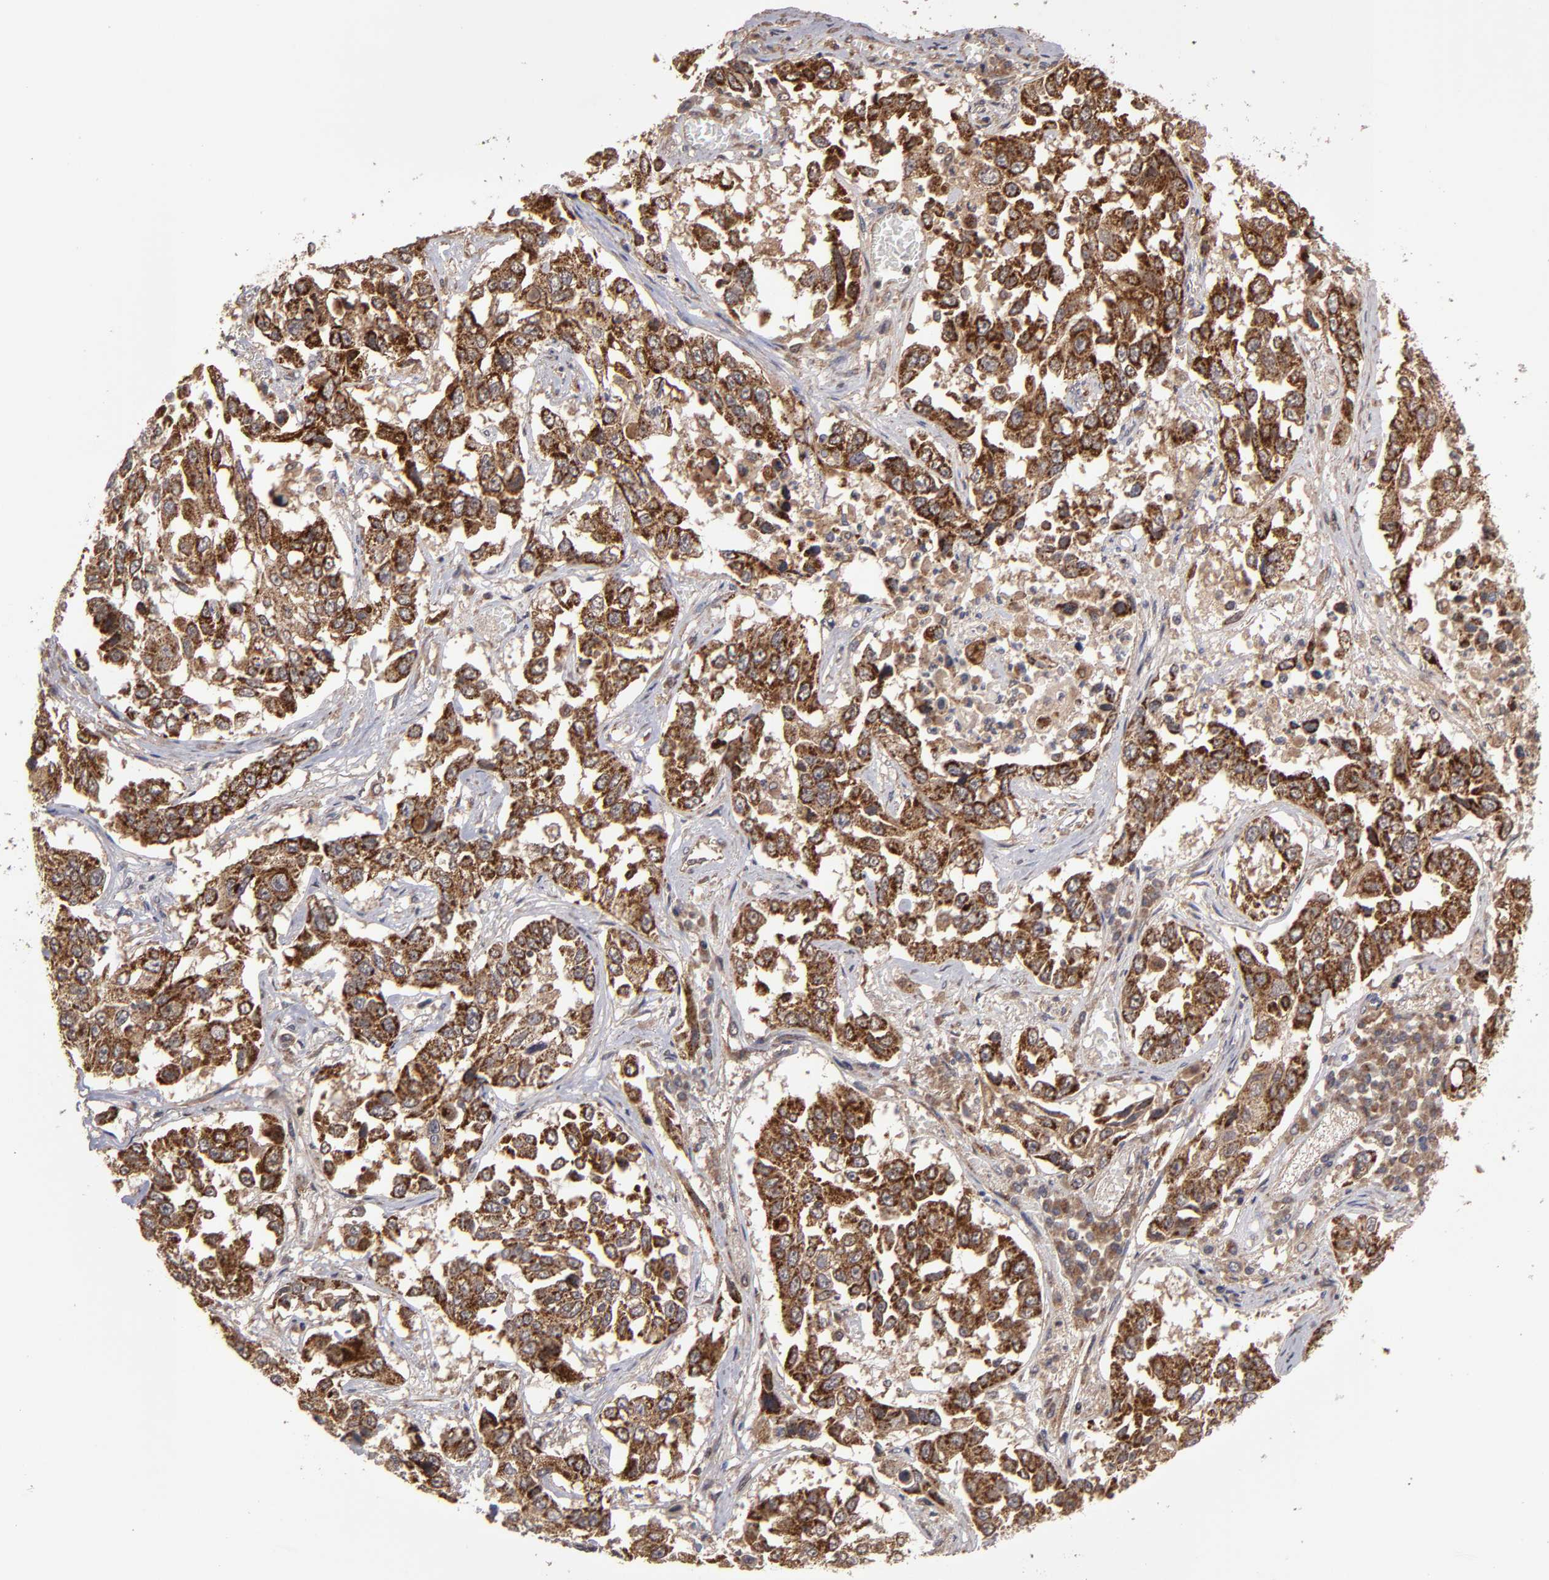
{"staining": {"intensity": "strong", "quantity": ">75%", "location": "cytoplasmic/membranous"}, "tissue": "lung cancer", "cell_type": "Tumor cells", "image_type": "cancer", "snomed": [{"axis": "morphology", "description": "Squamous cell carcinoma, NOS"}, {"axis": "topography", "description": "Lung"}], "caption": "A brown stain highlights strong cytoplasmic/membranous staining of a protein in human lung squamous cell carcinoma tumor cells. Immunohistochemistry stains the protein in brown and the nuclei are stained blue.", "gene": "RPS6KA6", "patient": {"sex": "male", "age": 71}}